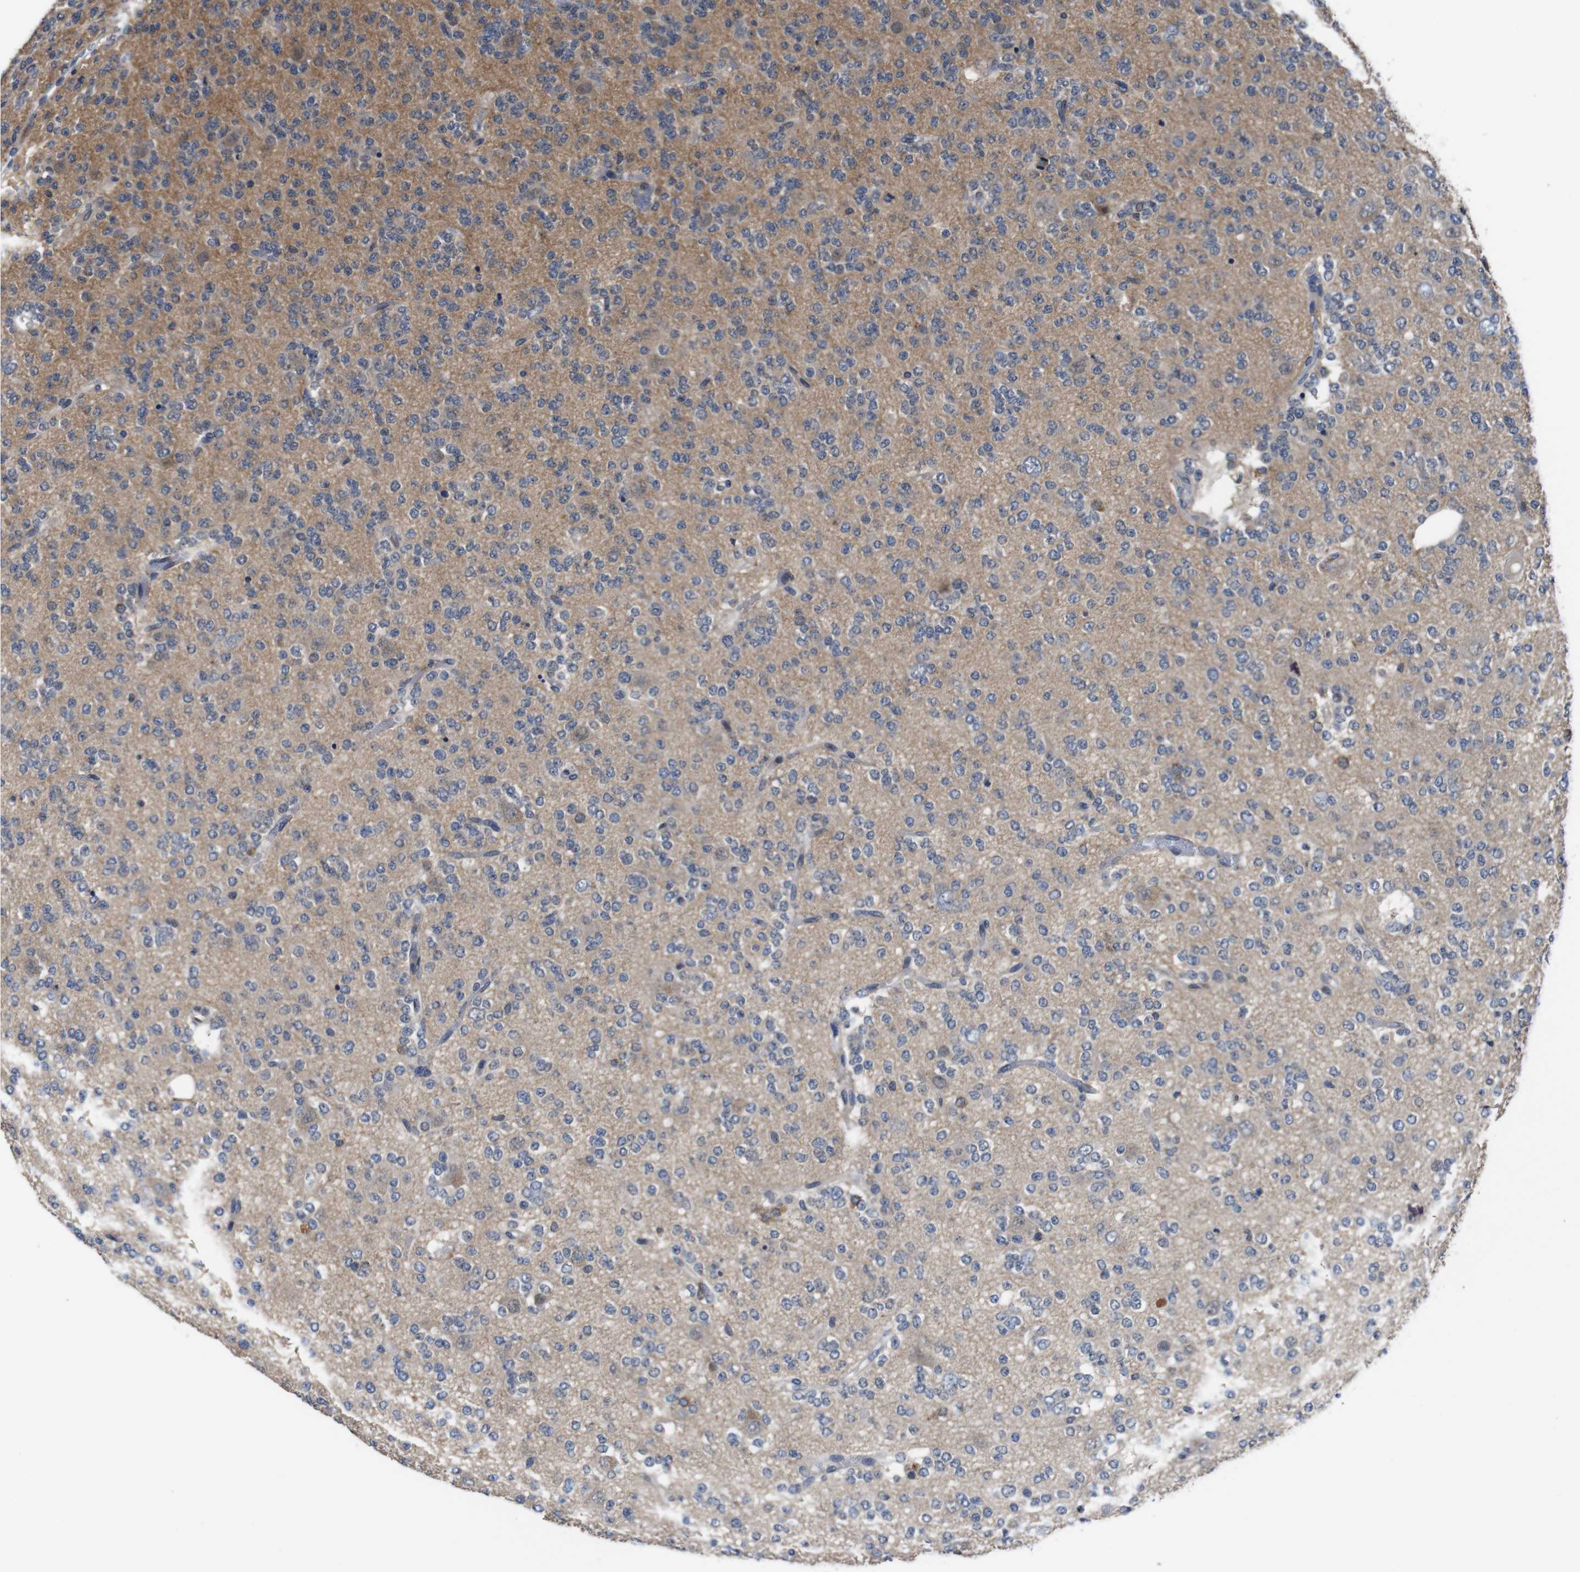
{"staining": {"intensity": "weak", "quantity": ">75%", "location": "cytoplasmic/membranous"}, "tissue": "glioma", "cell_type": "Tumor cells", "image_type": "cancer", "snomed": [{"axis": "morphology", "description": "Glioma, malignant, Low grade"}, {"axis": "topography", "description": "Brain"}], "caption": "Protein expression analysis of human glioma reveals weak cytoplasmic/membranous staining in approximately >75% of tumor cells.", "gene": "GLIPR1", "patient": {"sex": "male", "age": 38}}